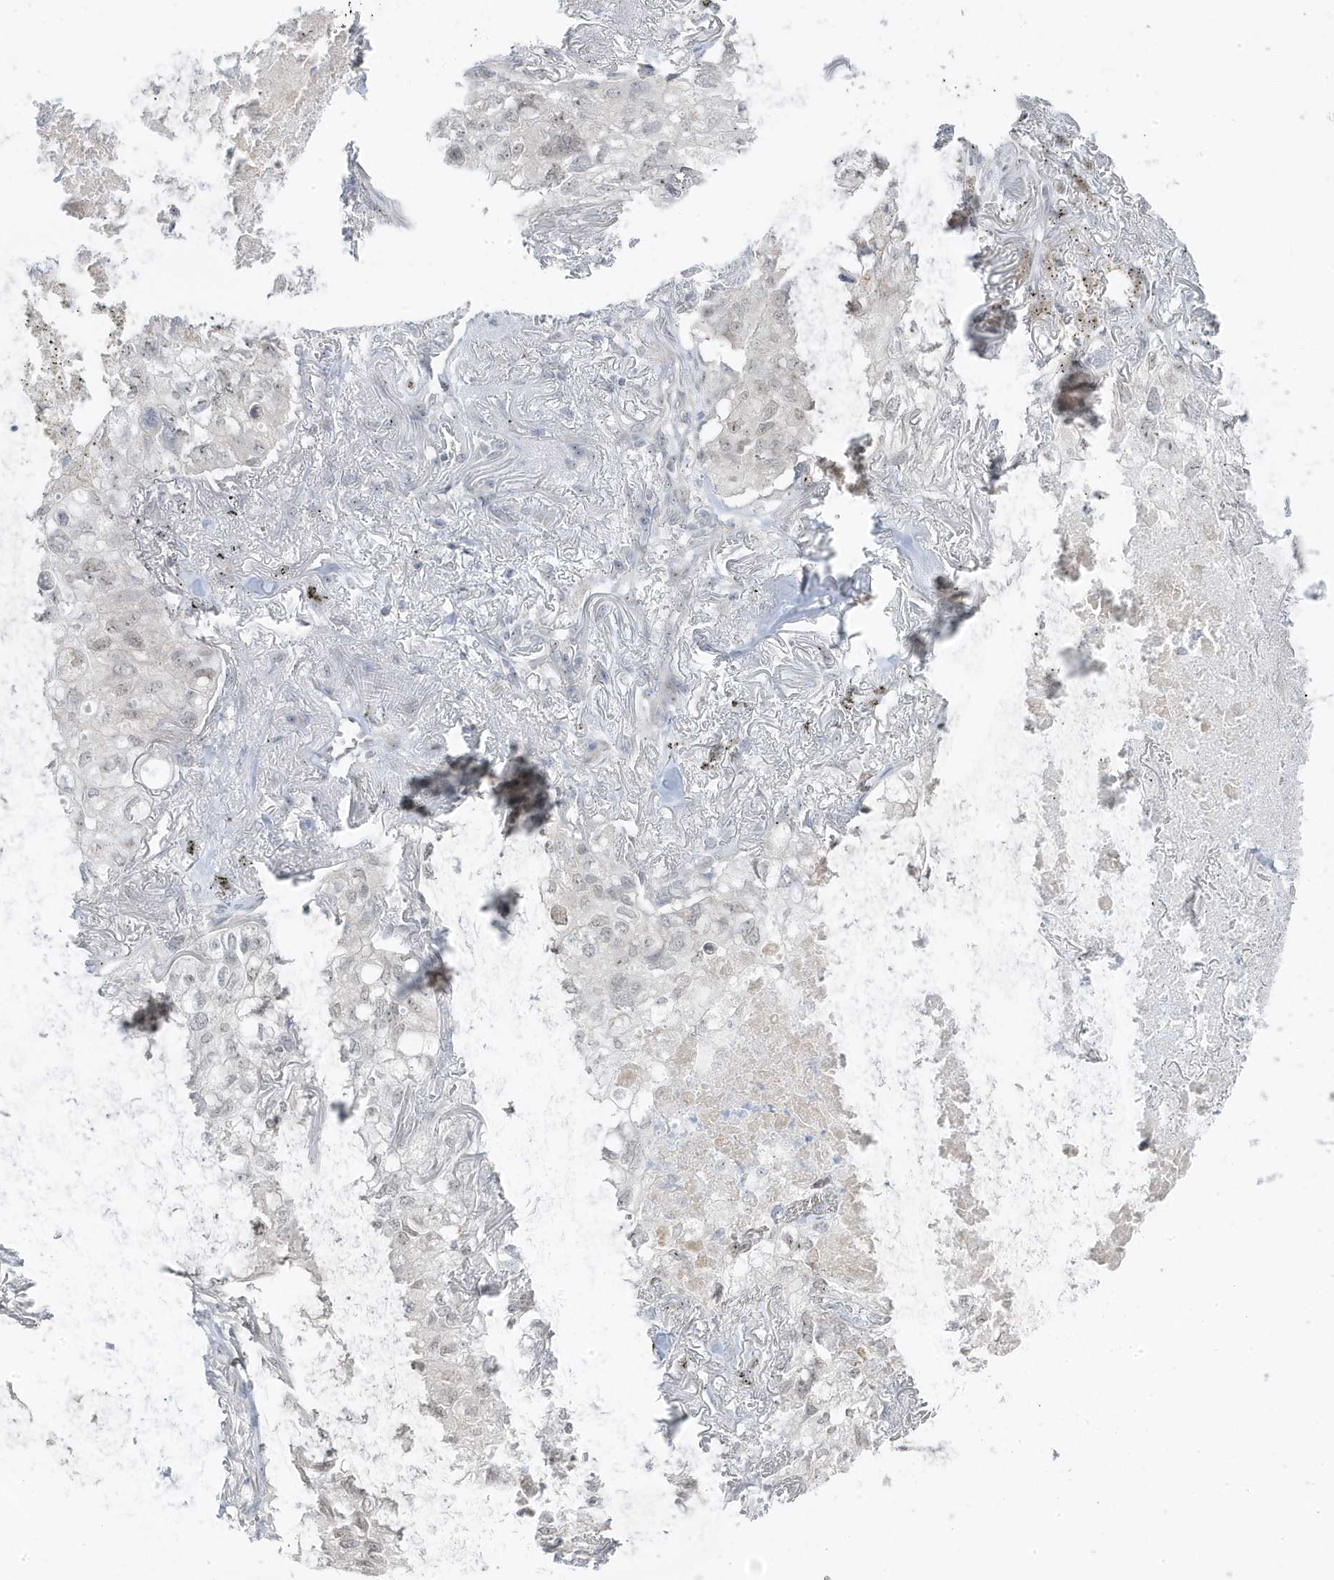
{"staining": {"intensity": "negative", "quantity": "none", "location": "none"}, "tissue": "lung cancer", "cell_type": "Tumor cells", "image_type": "cancer", "snomed": [{"axis": "morphology", "description": "Adenocarcinoma, NOS"}, {"axis": "topography", "description": "Lung"}], "caption": "Protein analysis of lung cancer reveals no significant expression in tumor cells.", "gene": "TSEN15", "patient": {"sex": "male", "age": 65}}